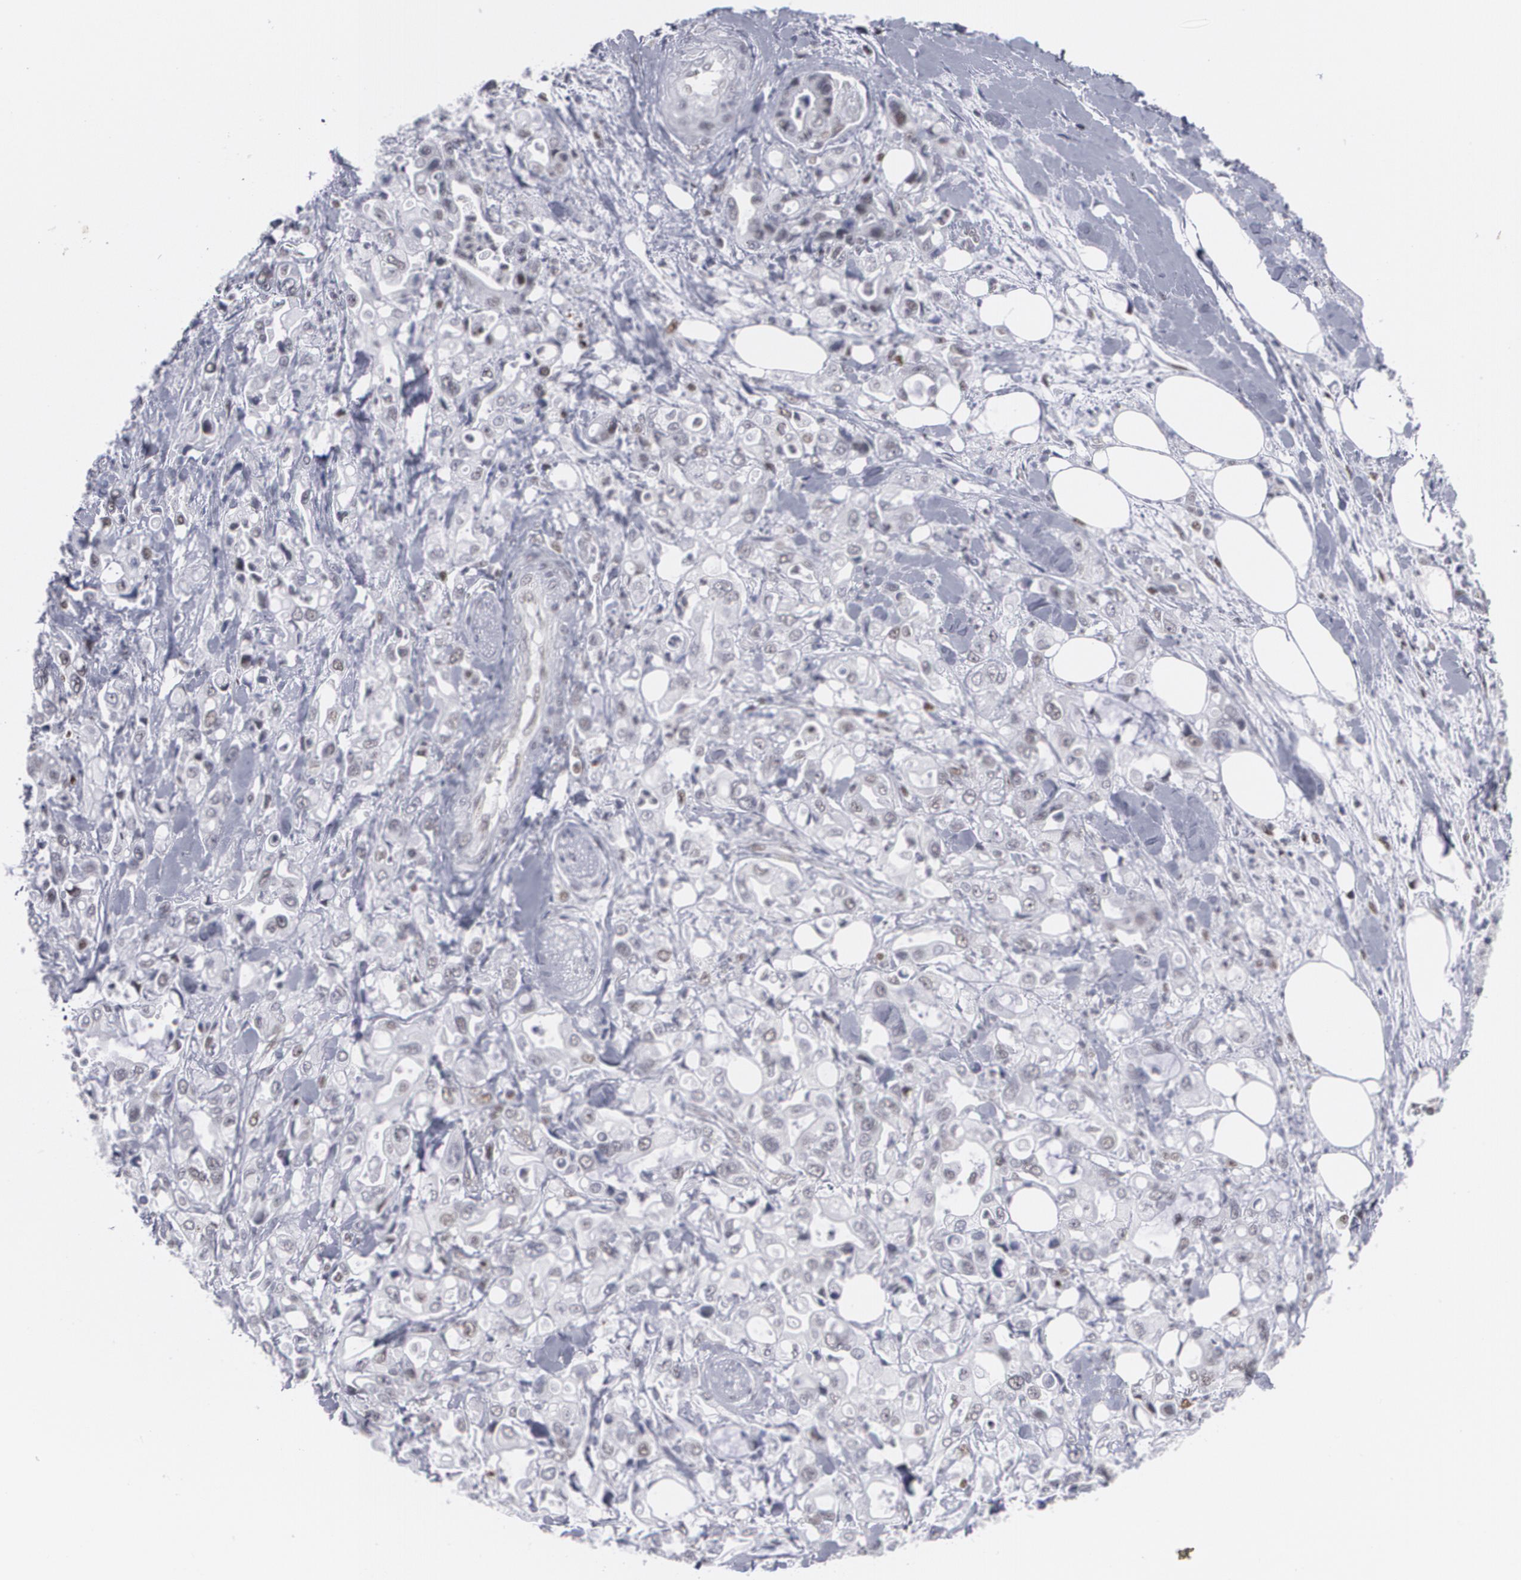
{"staining": {"intensity": "negative", "quantity": "none", "location": "none"}, "tissue": "pancreatic cancer", "cell_type": "Tumor cells", "image_type": "cancer", "snomed": [{"axis": "morphology", "description": "Adenocarcinoma, NOS"}, {"axis": "topography", "description": "Pancreas"}], "caption": "DAB (3,3'-diaminobenzidine) immunohistochemical staining of human pancreatic cancer (adenocarcinoma) demonstrates no significant expression in tumor cells.", "gene": "MCL1", "patient": {"sex": "male", "age": 70}}